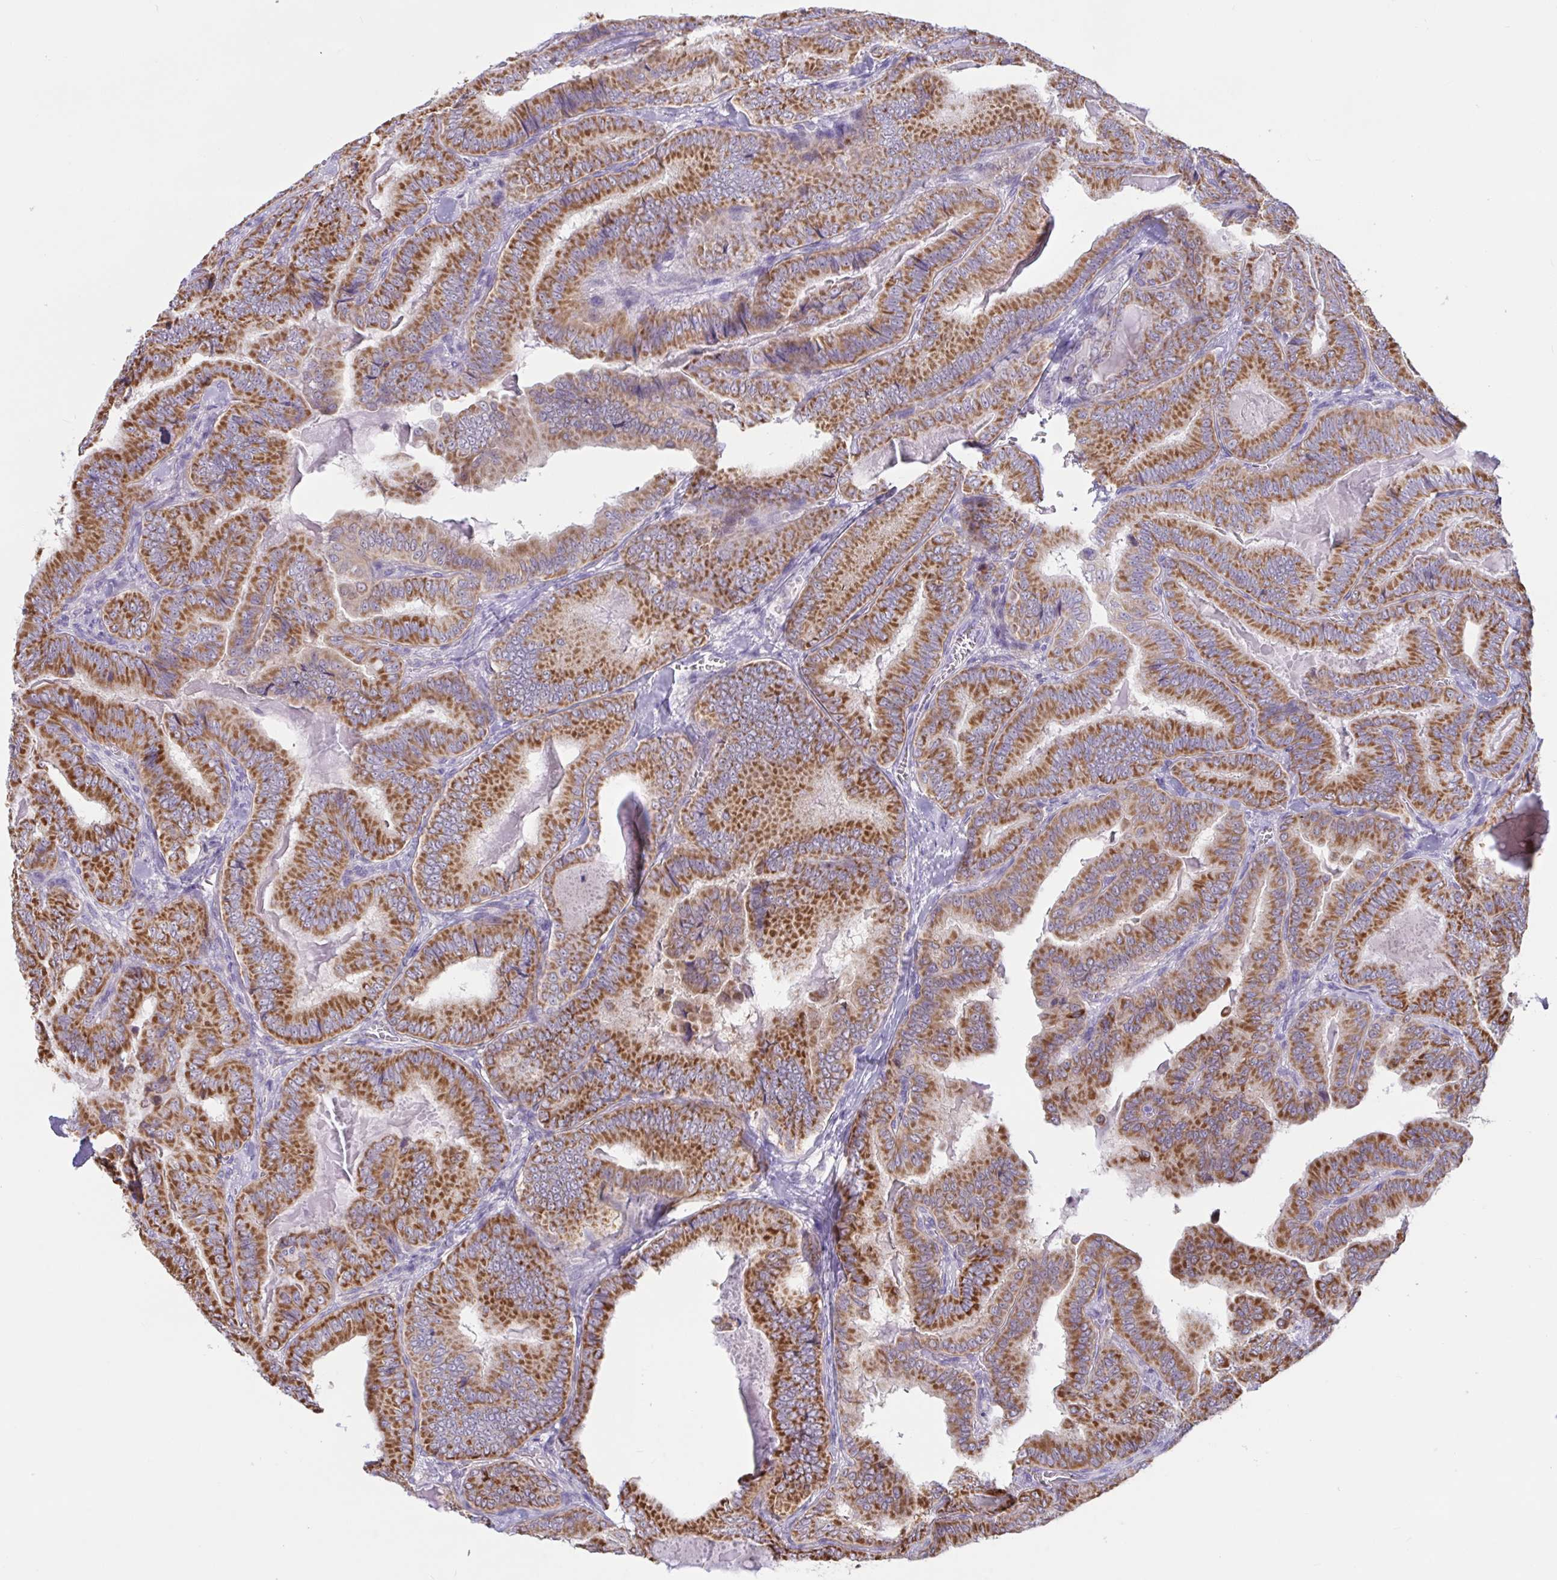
{"staining": {"intensity": "moderate", "quantity": ">75%", "location": "cytoplasmic/membranous"}, "tissue": "thyroid cancer", "cell_type": "Tumor cells", "image_type": "cancer", "snomed": [{"axis": "morphology", "description": "Papillary adenocarcinoma, NOS"}, {"axis": "topography", "description": "Thyroid gland"}], "caption": "Tumor cells demonstrate moderate cytoplasmic/membranous expression in about >75% of cells in thyroid cancer.", "gene": "TANK", "patient": {"sex": "male", "age": 61}}